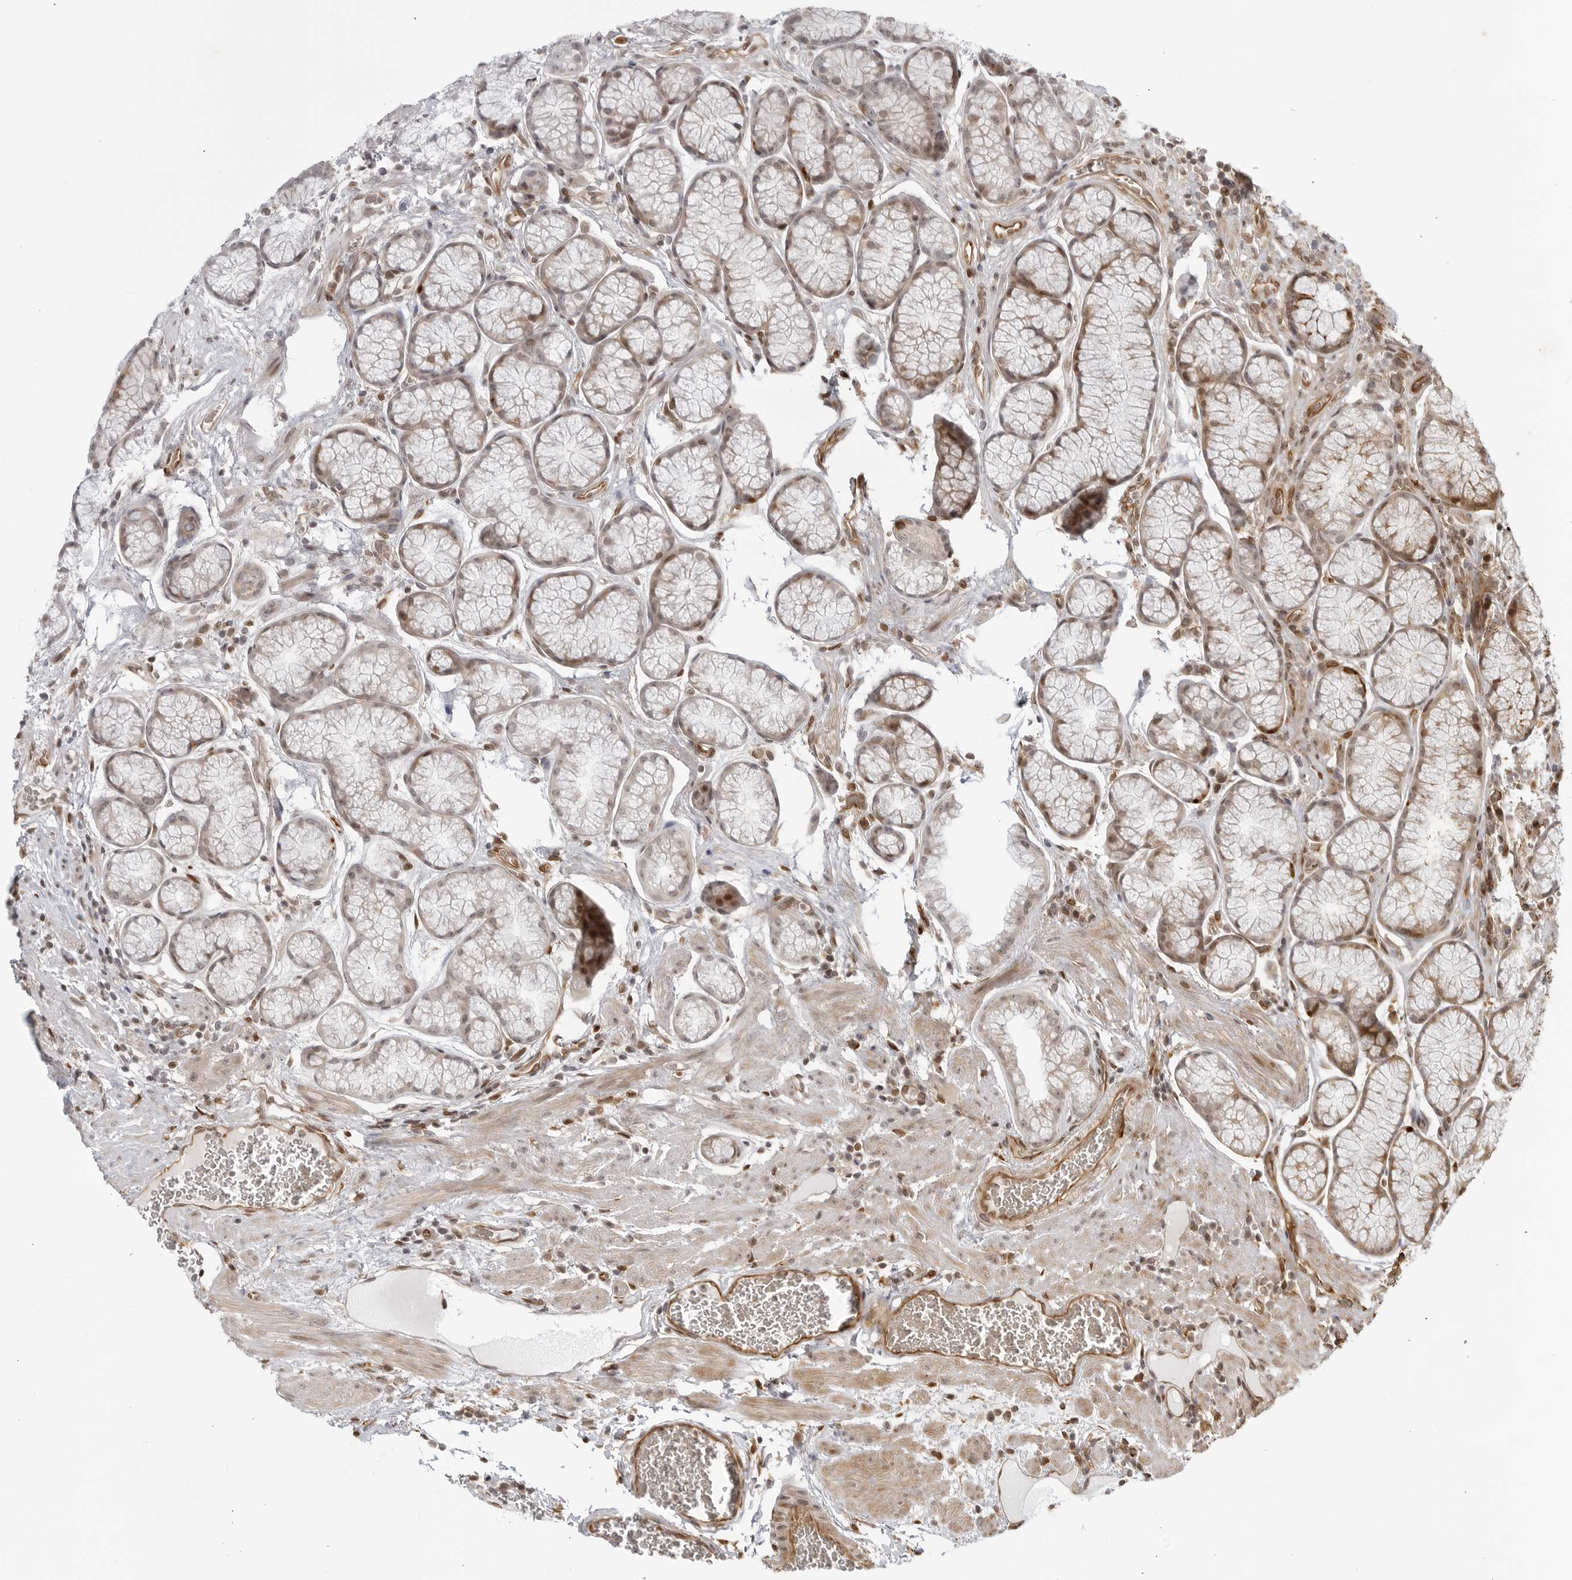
{"staining": {"intensity": "moderate", "quantity": "25%-75%", "location": "cytoplasmic/membranous,nuclear"}, "tissue": "stomach", "cell_type": "Glandular cells", "image_type": "normal", "snomed": [{"axis": "morphology", "description": "Normal tissue, NOS"}, {"axis": "topography", "description": "Stomach"}], "caption": "The photomicrograph demonstrates a brown stain indicating the presence of a protein in the cytoplasmic/membranous,nuclear of glandular cells in stomach.", "gene": "TCF21", "patient": {"sex": "male", "age": 42}}